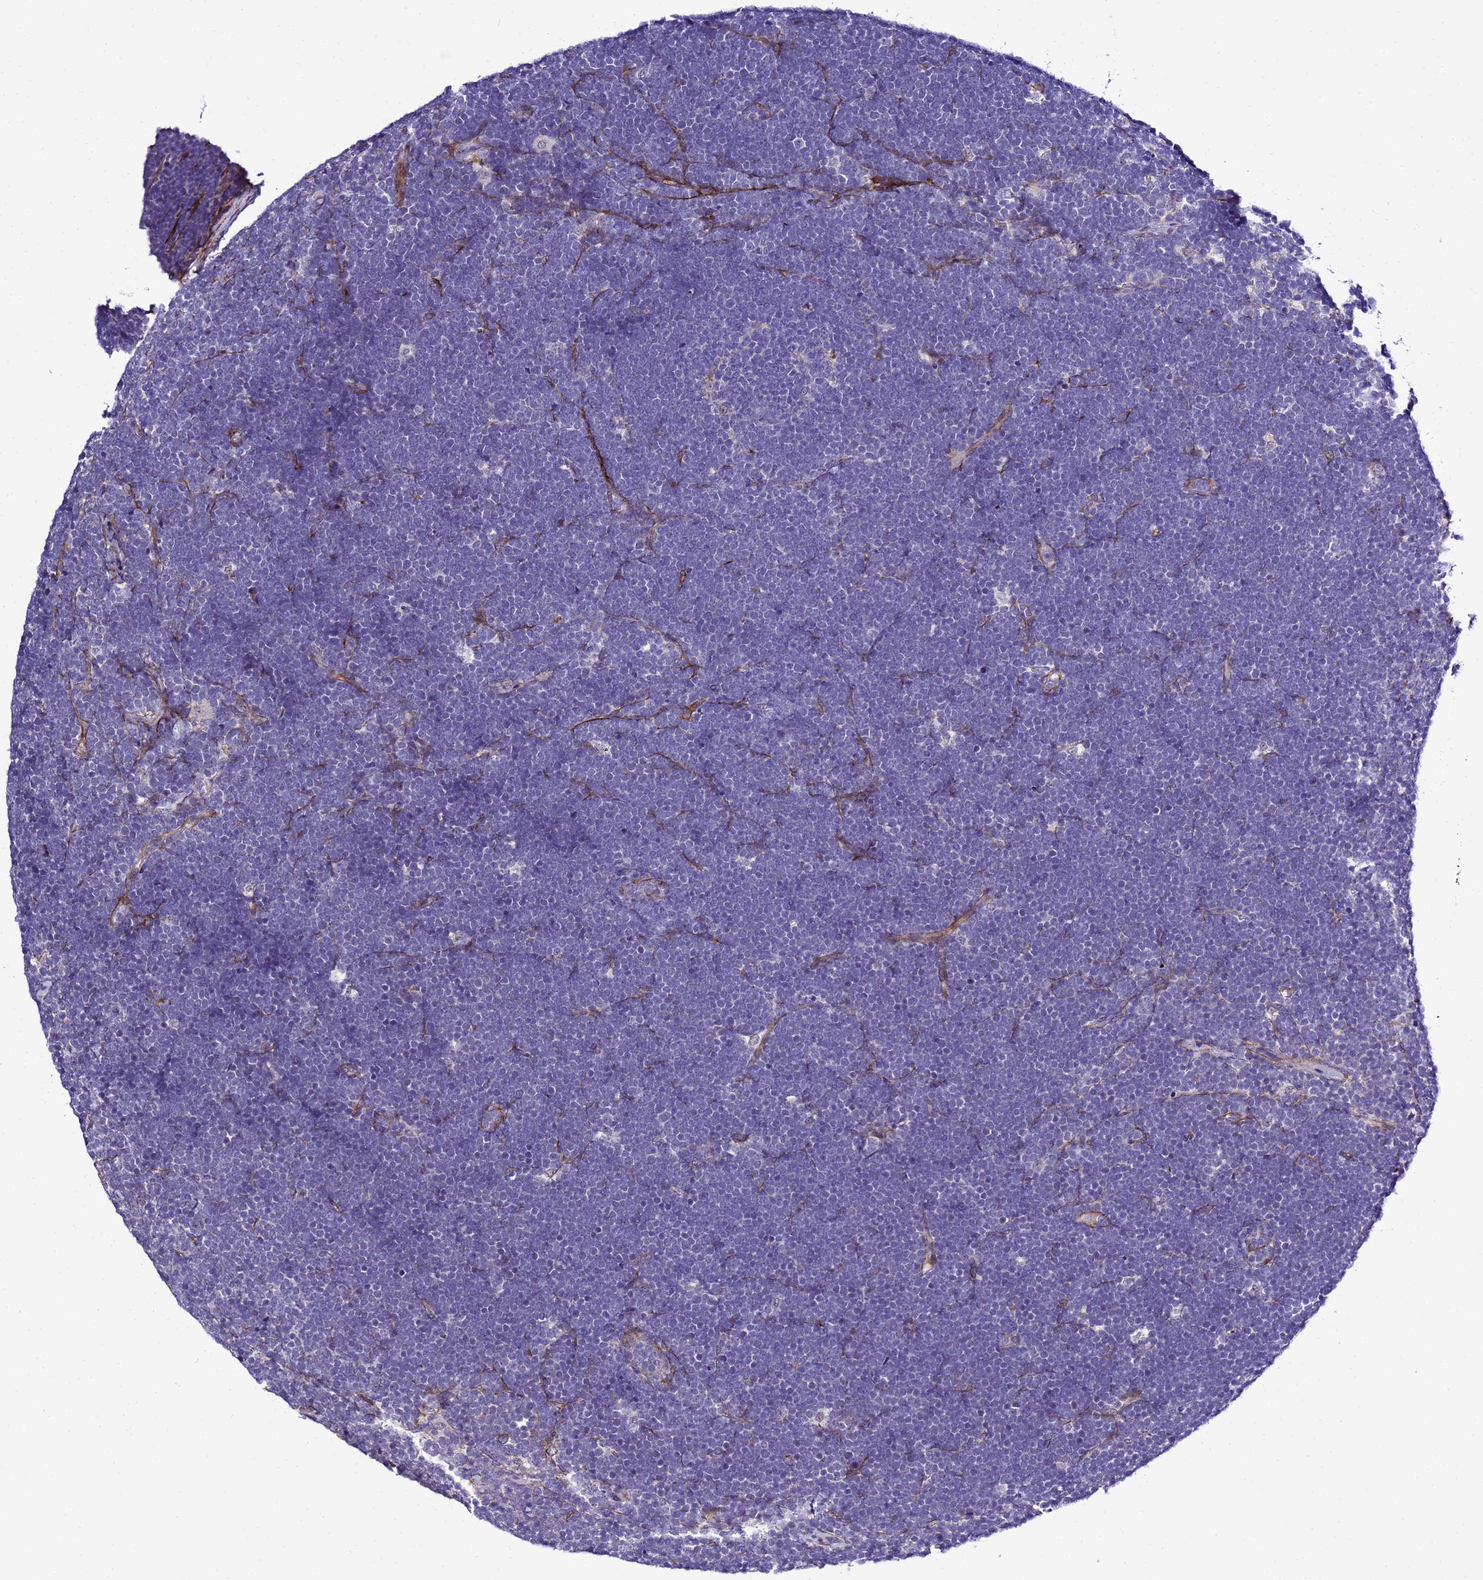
{"staining": {"intensity": "negative", "quantity": "none", "location": "none"}, "tissue": "lymphoma", "cell_type": "Tumor cells", "image_type": "cancer", "snomed": [{"axis": "morphology", "description": "Malignant lymphoma, non-Hodgkin's type, High grade"}, {"axis": "topography", "description": "Lymph node"}], "caption": "Tumor cells show no significant protein expression in high-grade malignant lymphoma, non-Hodgkin's type.", "gene": "GZF1", "patient": {"sex": "male", "age": 13}}